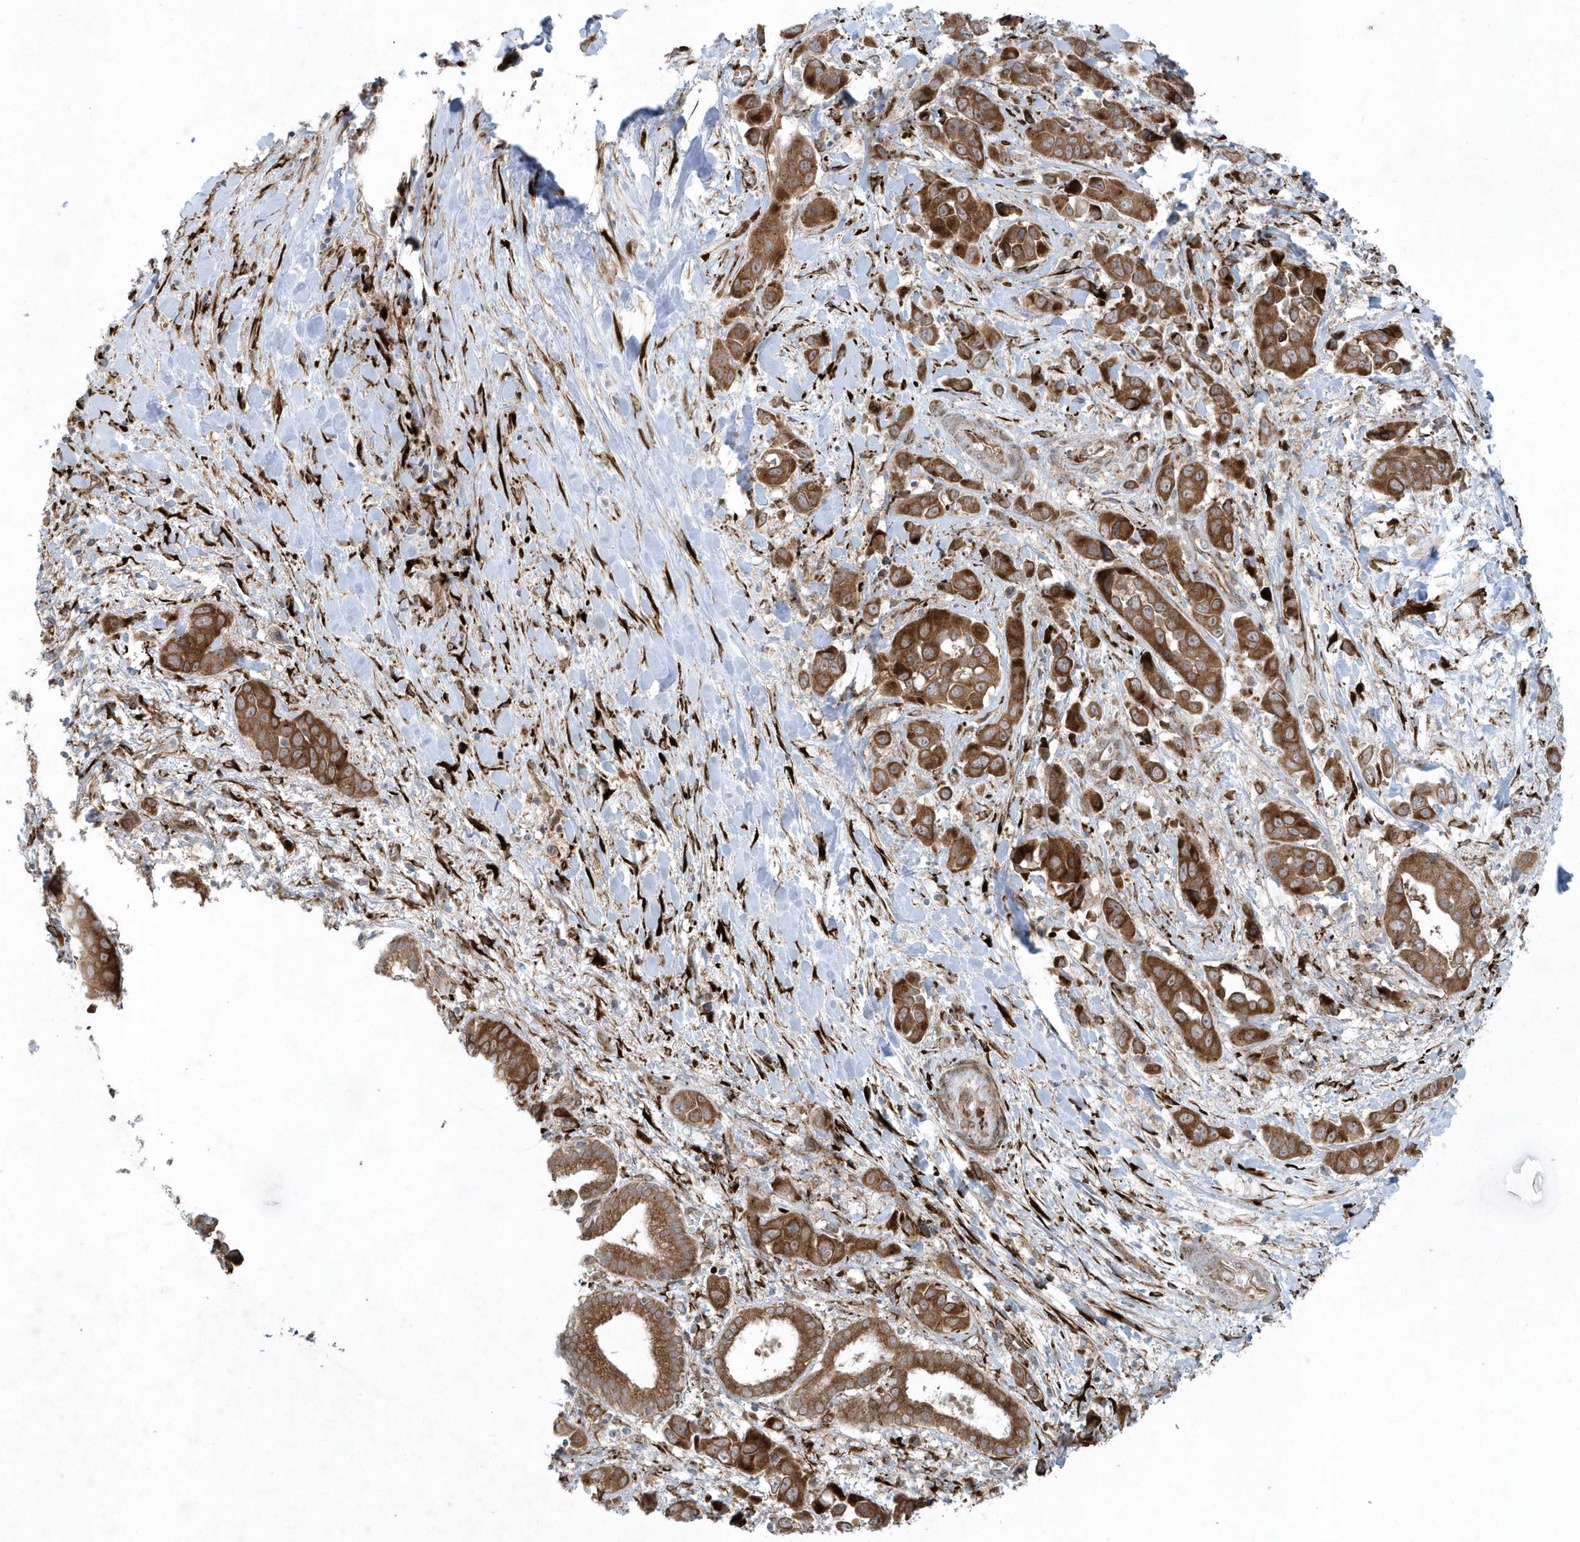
{"staining": {"intensity": "moderate", "quantity": ">75%", "location": "cytoplasmic/membranous"}, "tissue": "liver cancer", "cell_type": "Tumor cells", "image_type": "cancer", "snomed": [{"axis": "morphology", "description": "Cholangiocarcinoma"}, {"axis": "topography", "description": "Liver"}], "caption": "A brown stain shows moderate cytoplasmic/membranous expression of a protein in human liver cholangiocarcinoma tumor cells. (DAB = brown stain, brightfield microscopy at high magnification).", "gene": "FAM98A", "patient": {"sex": "female", "age": 52}}